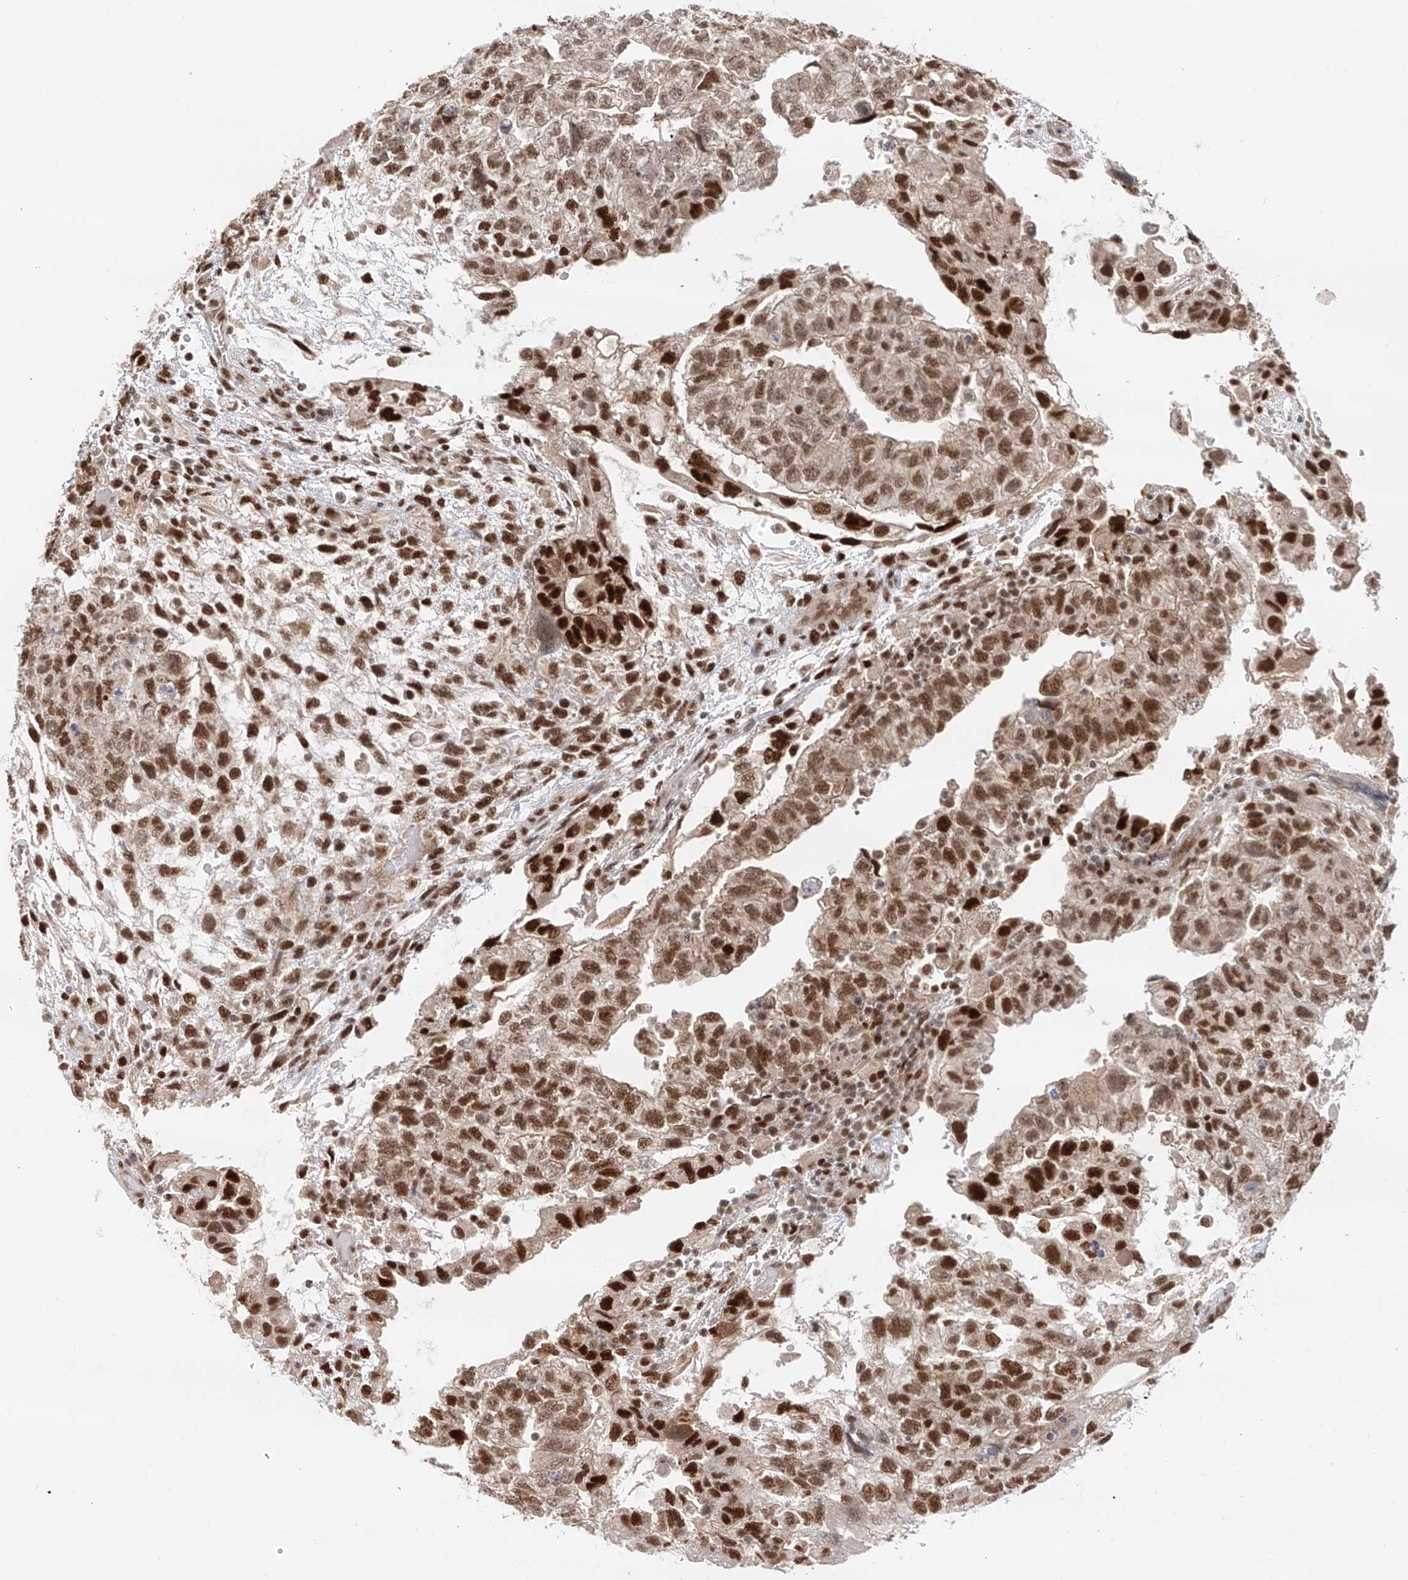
{"staining": {"intensity": "moderate", "quantity": ">75%", "location": "nuclear"}, "tissue": "testis cancer", "cell_type": "Tumor cells", "image_type": "cancer", "snomed": [{"axis": "morphology", "description": "Carcinoma, Embryonal, NOS"}, {"axis": "topography", "description": "Testis"}], "caption": "Testis cancer (embryonal carcinoma) stained with DAB (3,3'-diaminobenzidine) immunohistochemistry shows medium levels of moderate nuclear expression in approximately >75% of tumor cells.", "gene": "POGK", "patient": {"sex": "male", "age": 36}}